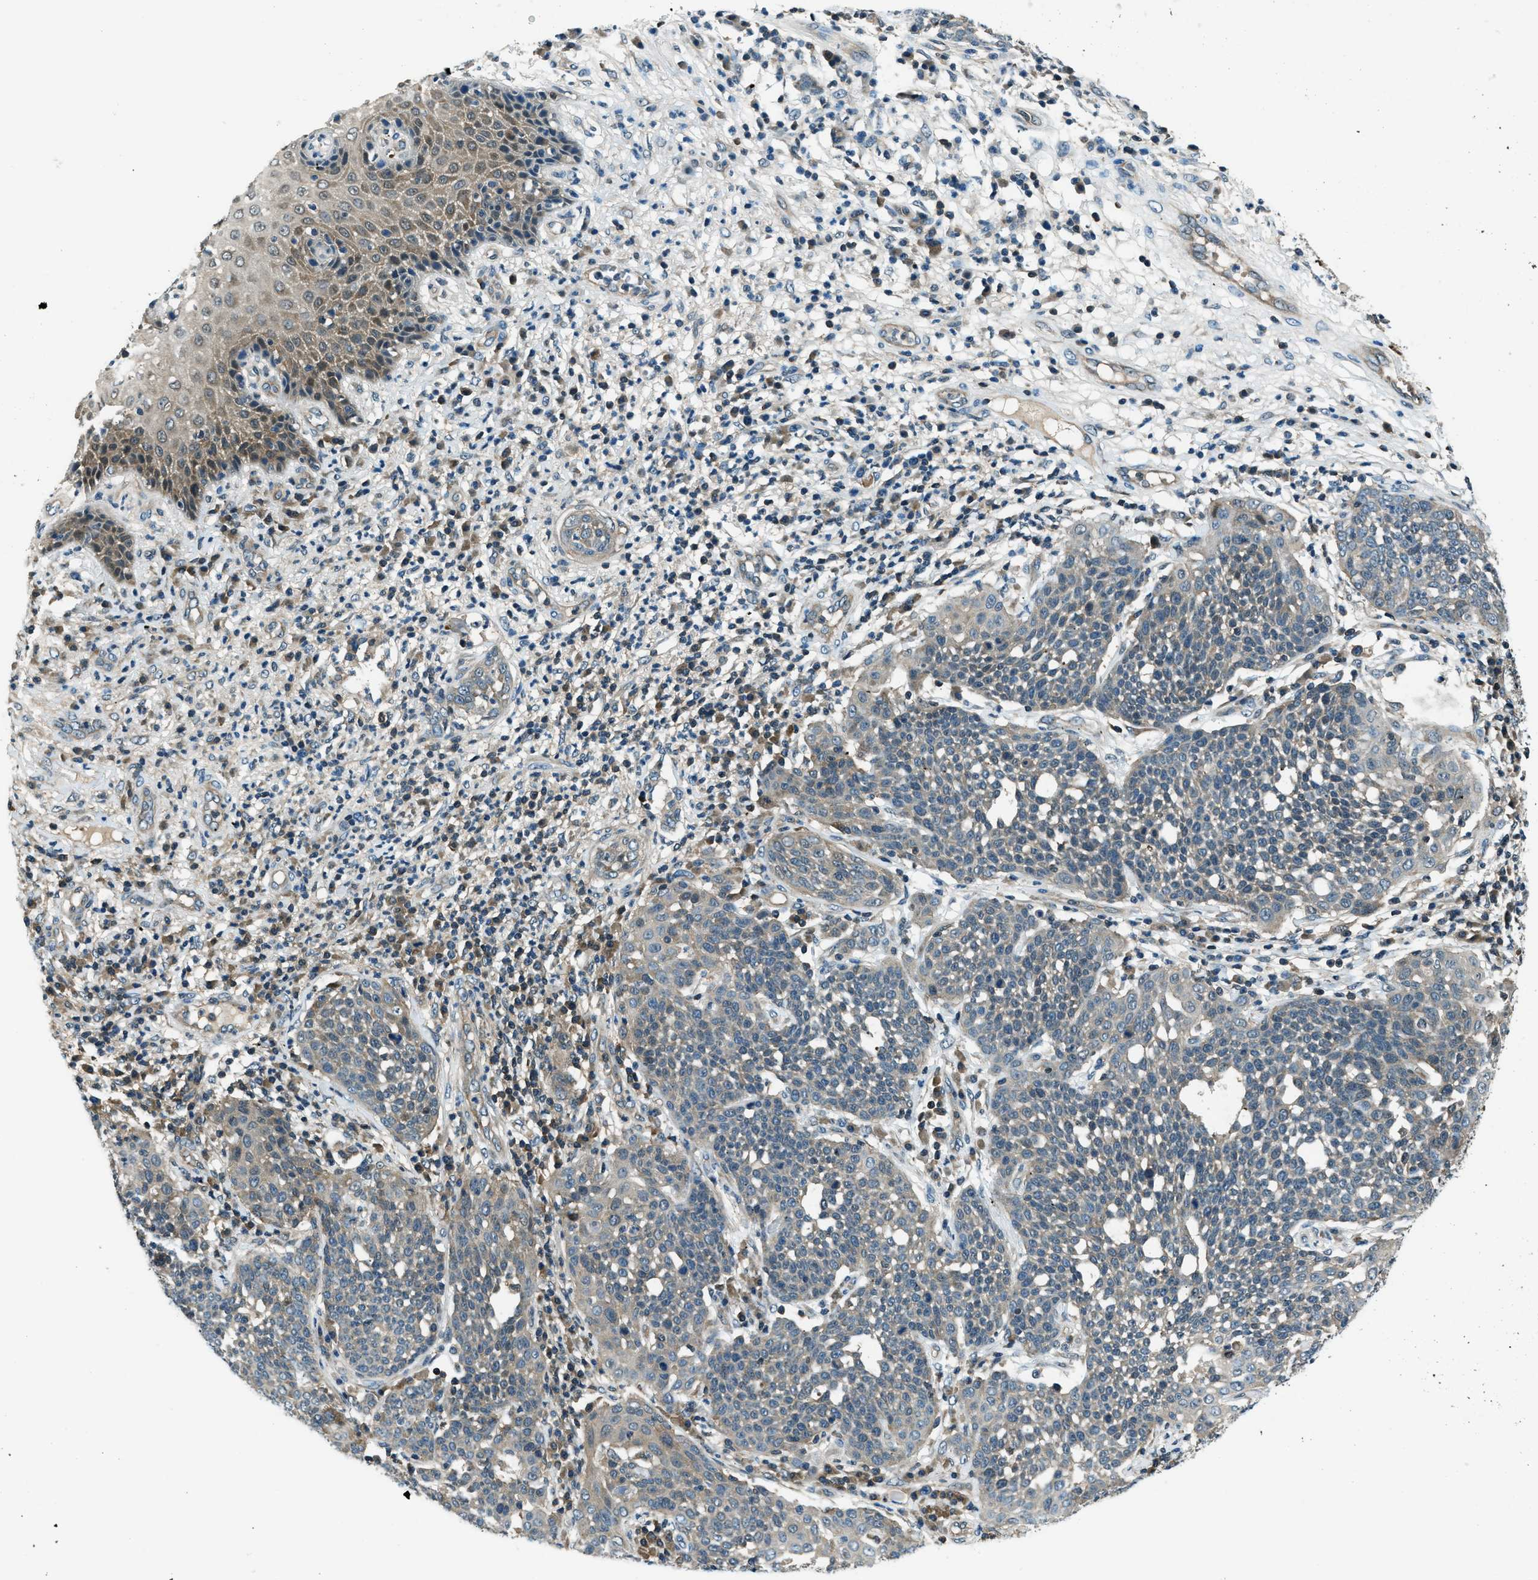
{"staining": {"intensity": "weak", "quantity": "<25%", "location": "cytoplasmic/membranous"}, "tissue": "cervical cancer", "cell_type": "Tumor cells", "image_type": "cancer", "snomed": [{"axis": "morphology", "description": "Squamous cell carcinoma, NOS"}, {"axis": "topography", "description": "Cervix"}], "caption": "An image of human cervical squamous cell carcinoma is negative for staining in tumor cells.", "gene": "HEBP2", "patient": {"sex": "female", "age": 34}}